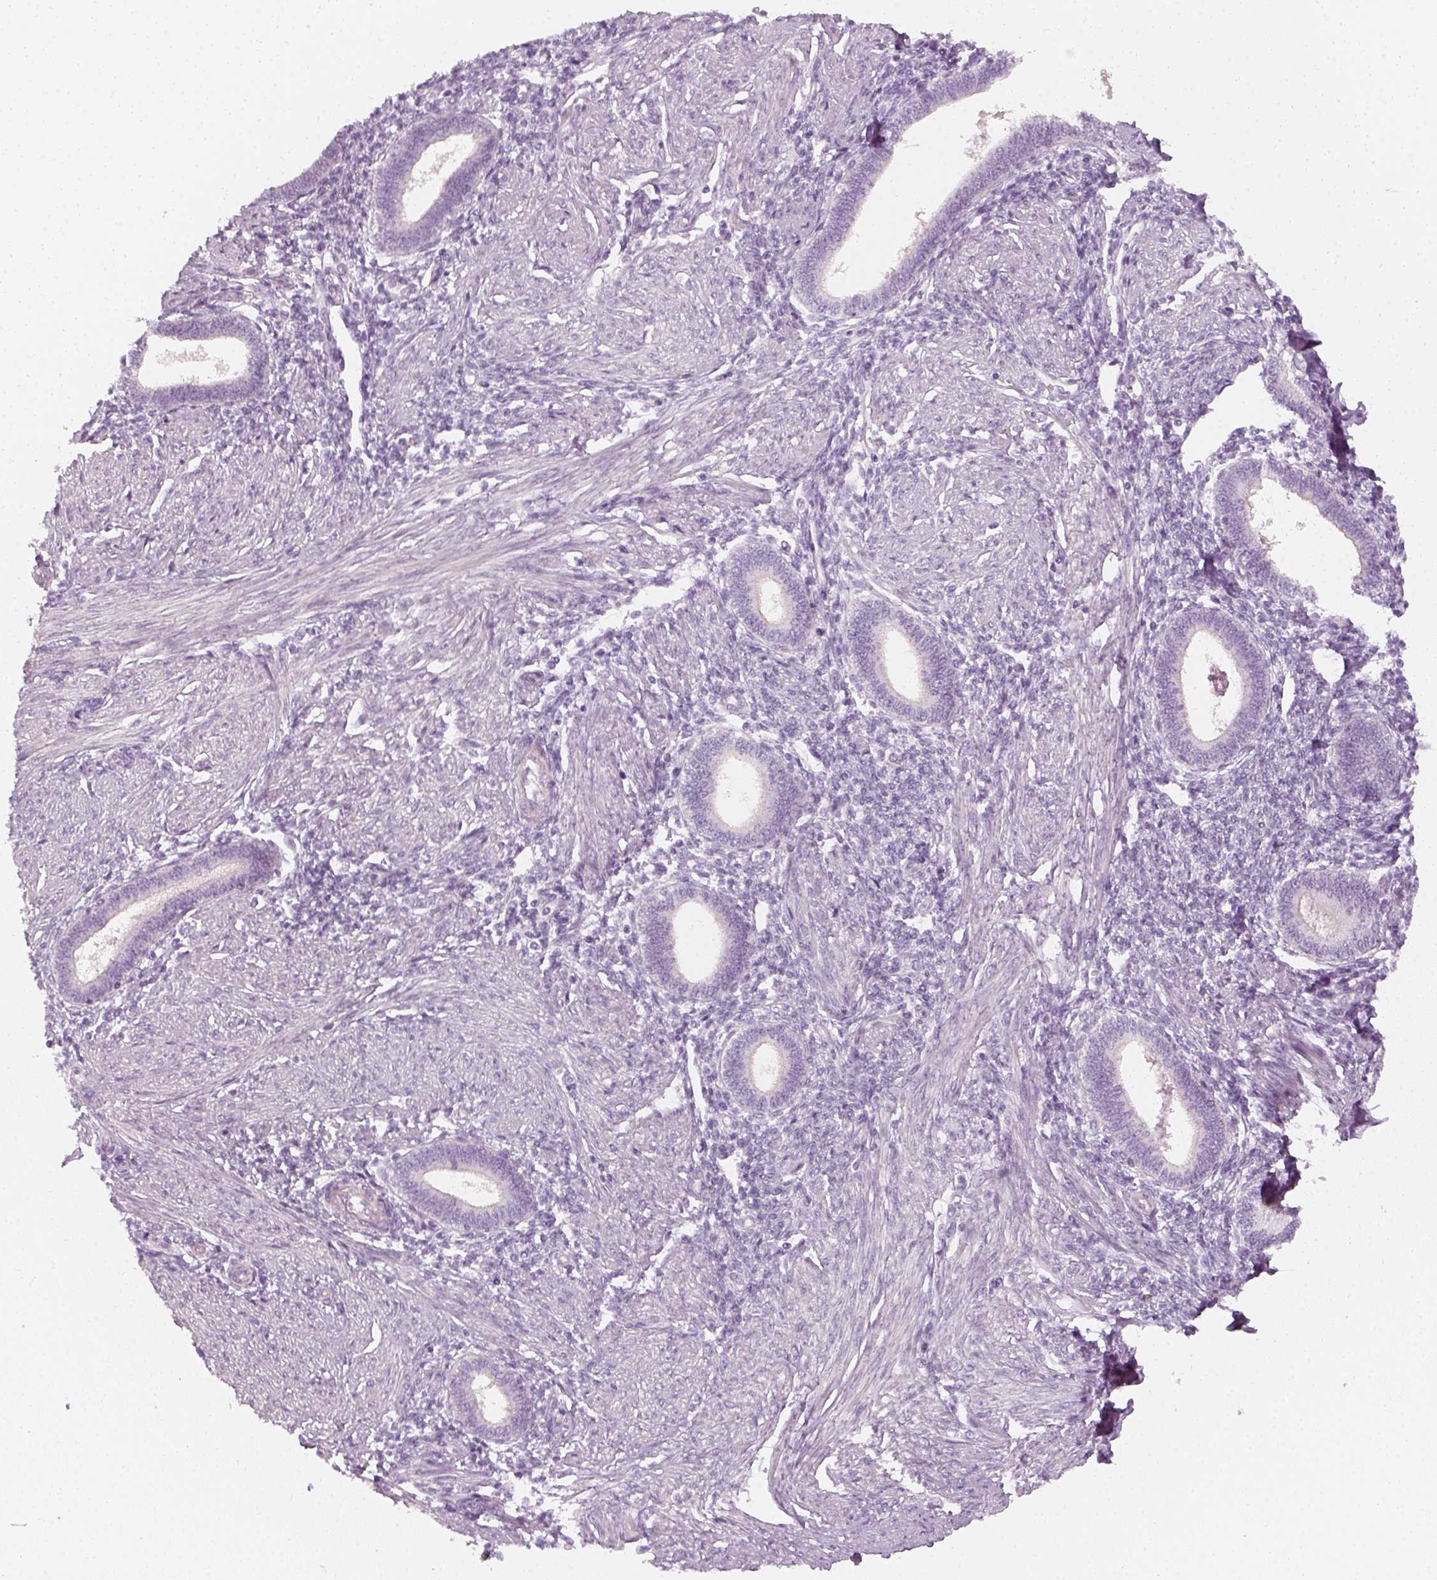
{"staining": {"intensity": "negative", "quantity": "none", "location": "none"}, "tissue": "endometrium", "cell_type": "Cells in endometrial stroma", "image_type": "normal", "snomed": [{"axis": "morphology", "description": "Normal tissue, NOS"}, {"axis": "topography", "description": "Endometrium"}], "caption": "This micrograph is of benign endometrium stained with immunohistochemistry to label a protein in brown with the nuclei are counter-stained blue. There is no positivity in cells in endometrial stroma.", "gene": "PRAME", "patient": {"sex": "female", "age": 42}}